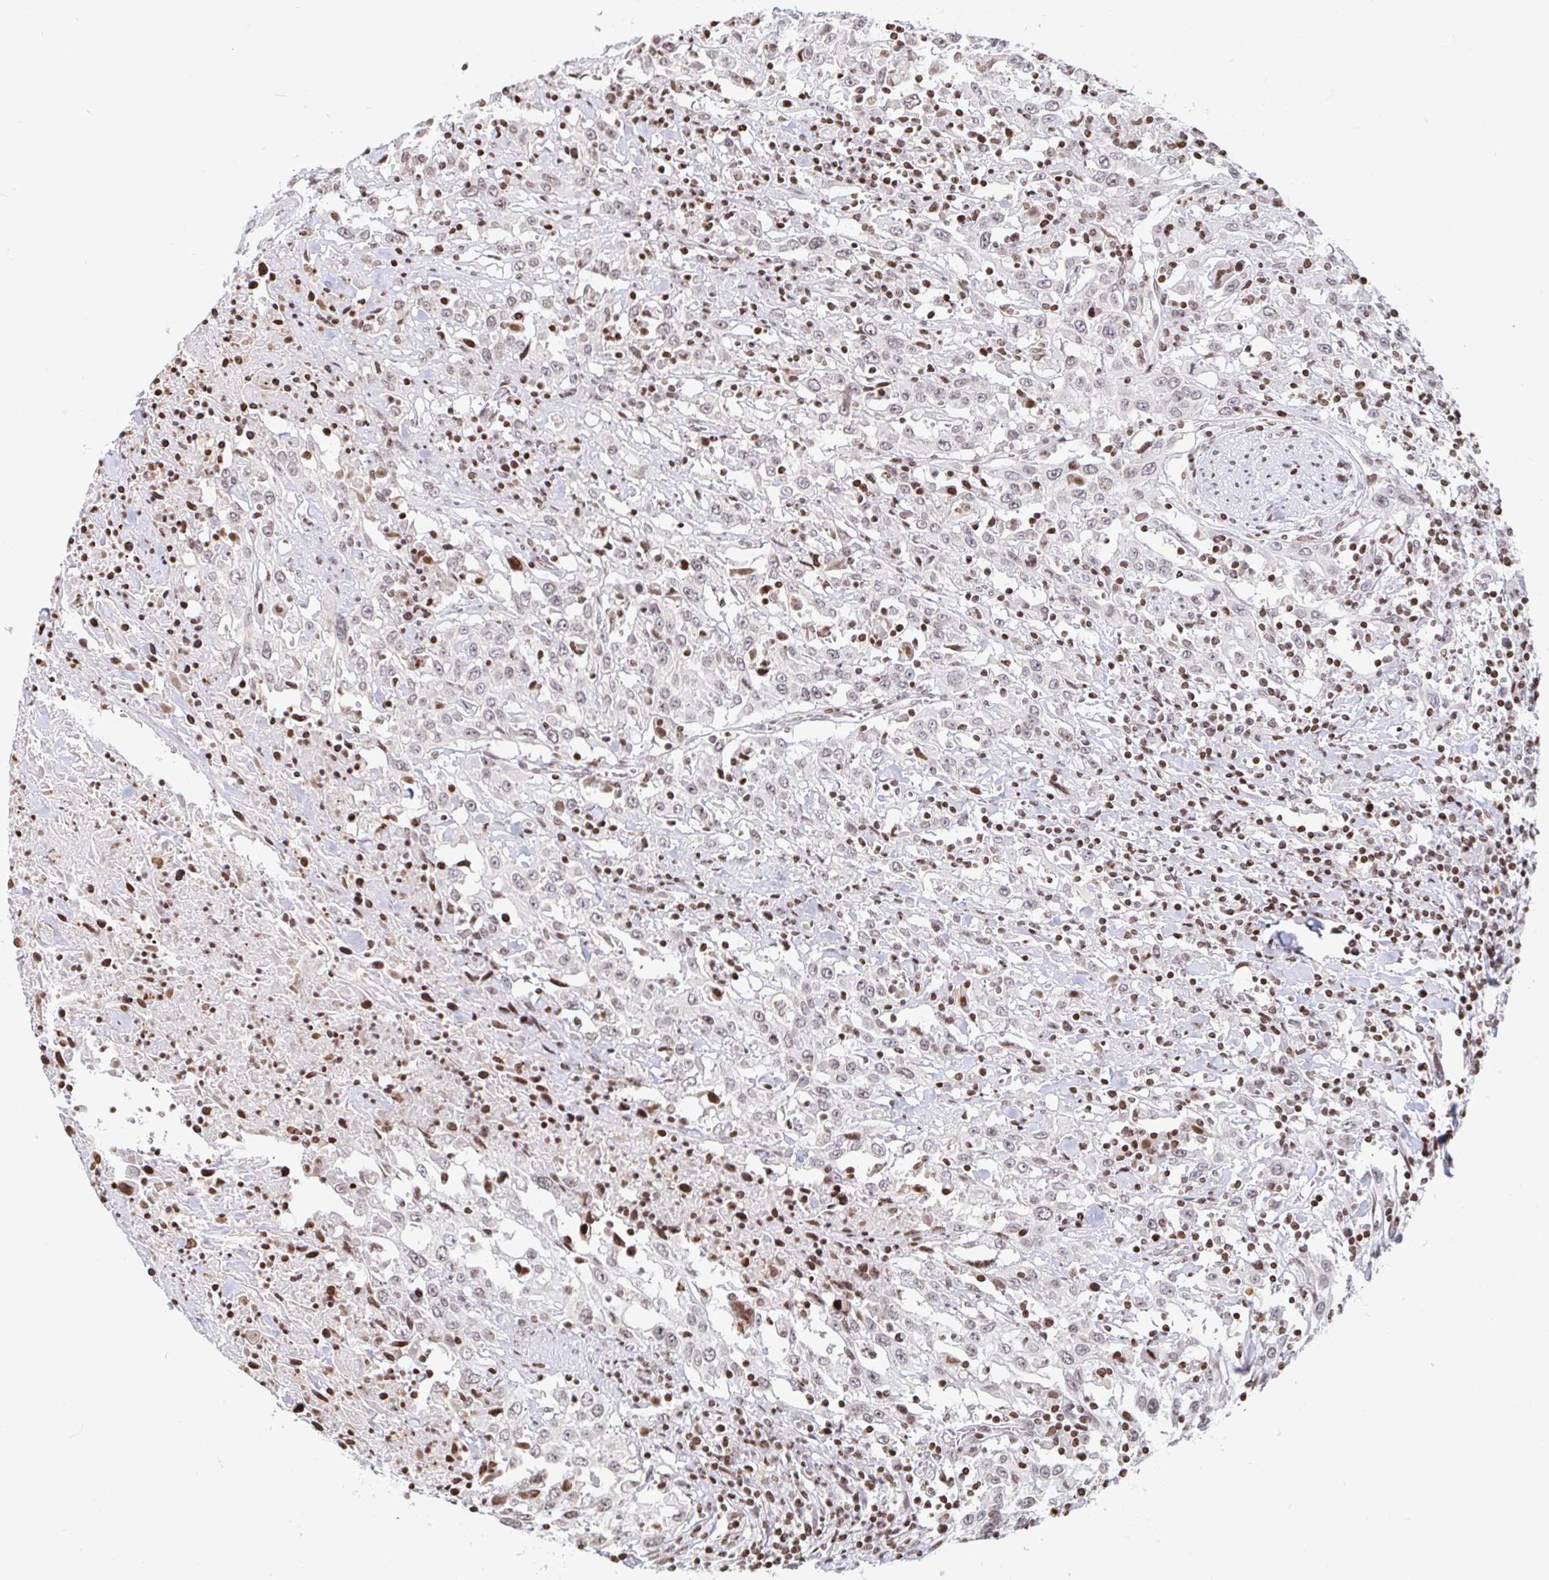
{"staining": {"intensity": "weak", "quantity": "25%-75%", "location": "nuclear"}, "tissue": "urothelial cancer", "cell_type": "Tumor cells", "image_type": "cancer", "snomed": [{"axis": "morphology", "description": "Urothelial carcinoma, High grade"}, {"axis": "topography", "description": "Urinary bladder"}], "caption": "Urothelial carcinoma (high-grade) was stained to show a protein in brown. There is low levels of weak nuclear staining in about 25%-75% of tumor cells.", "gene": "HOXC10", "patient": {"sex": "male", "age": 61}}